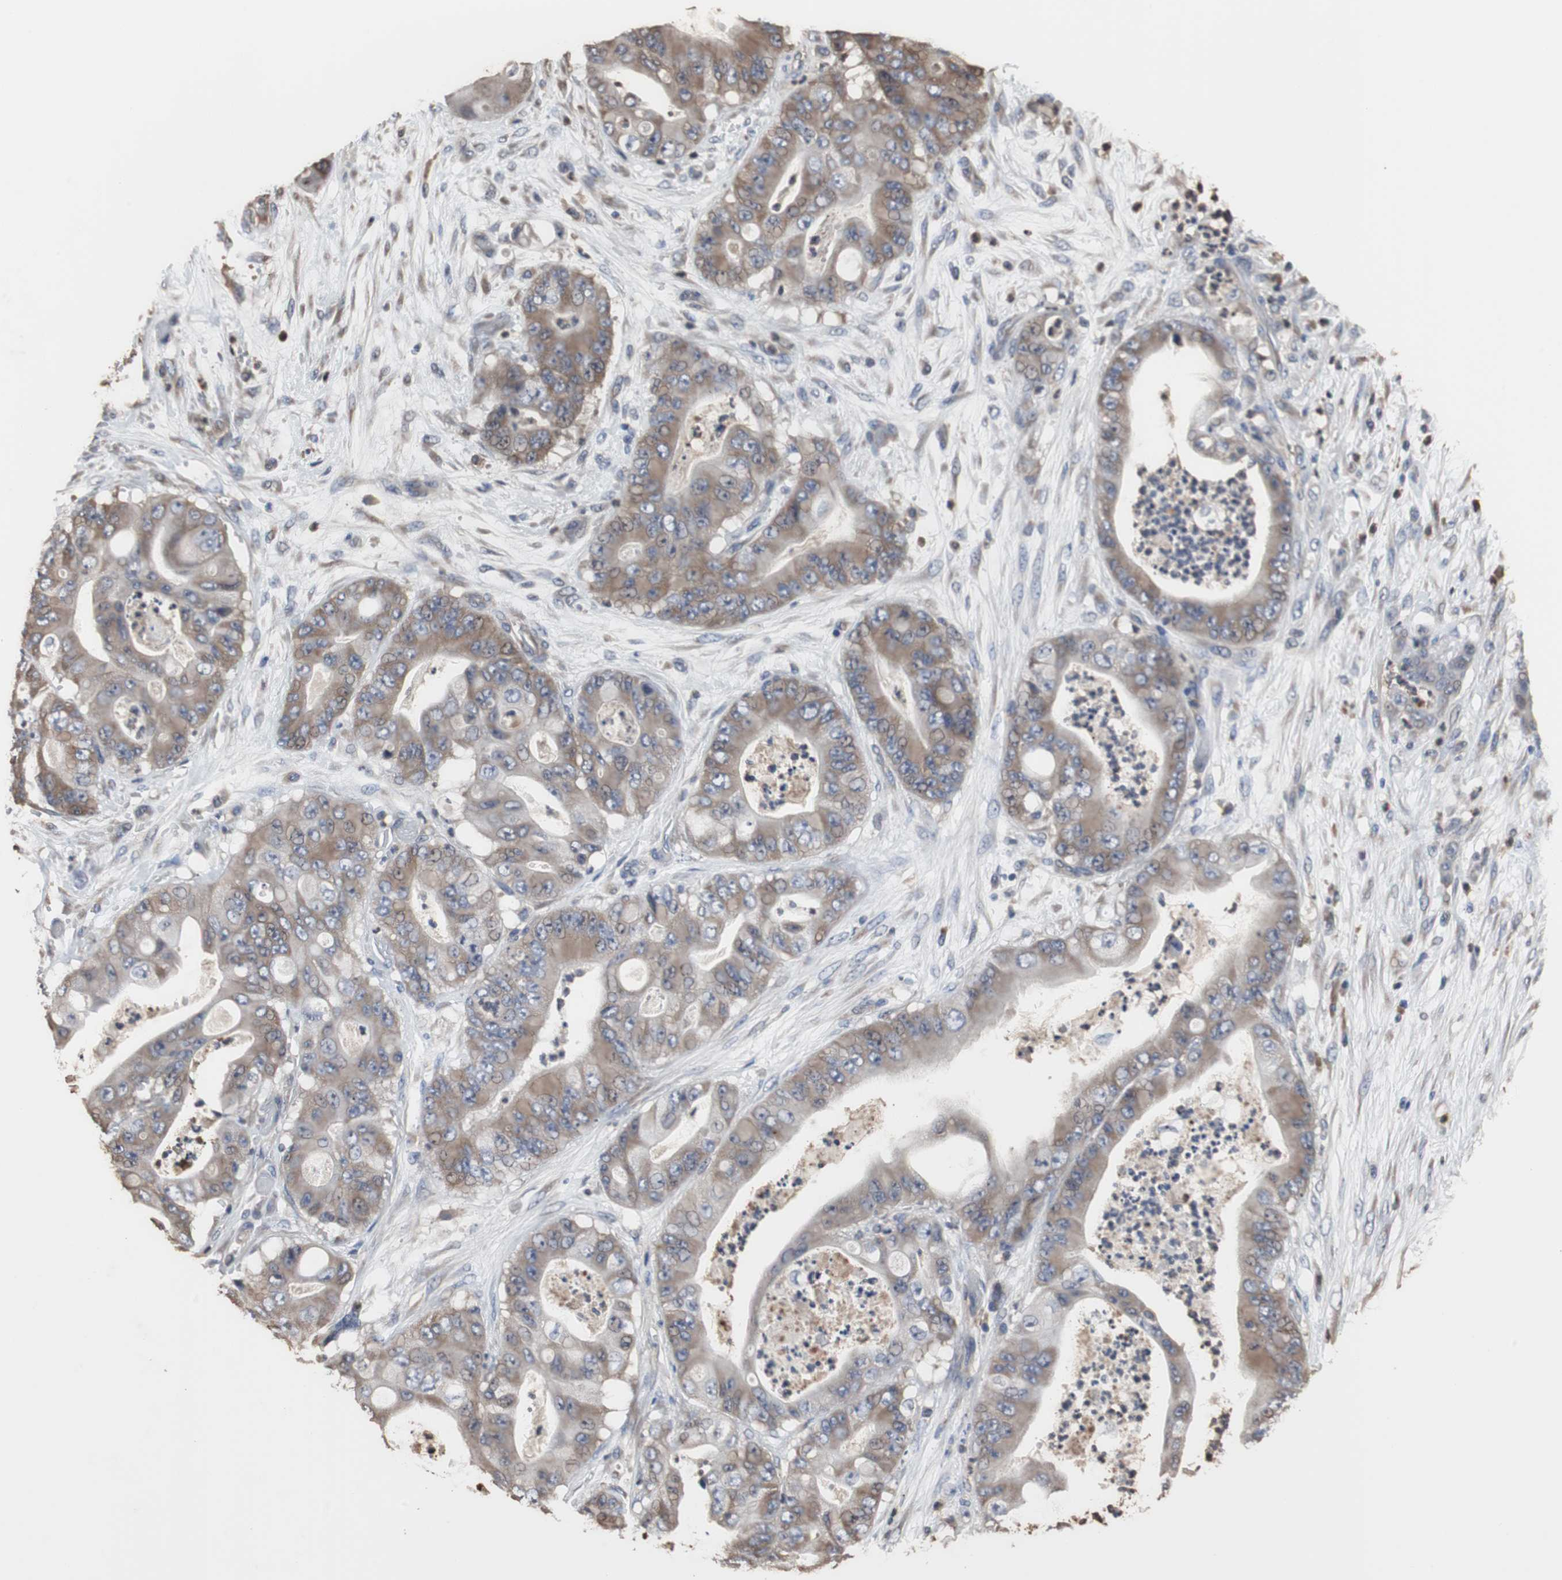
{"staining": {"intensity": "weak", "quantity": ">75%", "location": "cytoplasmic/membranous"}, "tissue": "stomach cancer", "cell_type": "Tumor cells", "image_type": "cancer", "snomed": [{"axis": "morphology", "description": "Adenocarcinoma, NOS"}, {"axis": "topography", "description": "Stomach"}], "caption": "A brown stain shows weak cytoplasmic/membranous positivity of a protein in stomach cancer tumor cells. (IHC, brightfield microscopy, high magnification).", "gene": "SCIMP", "patient": {"sex": "female", "age": 73}}